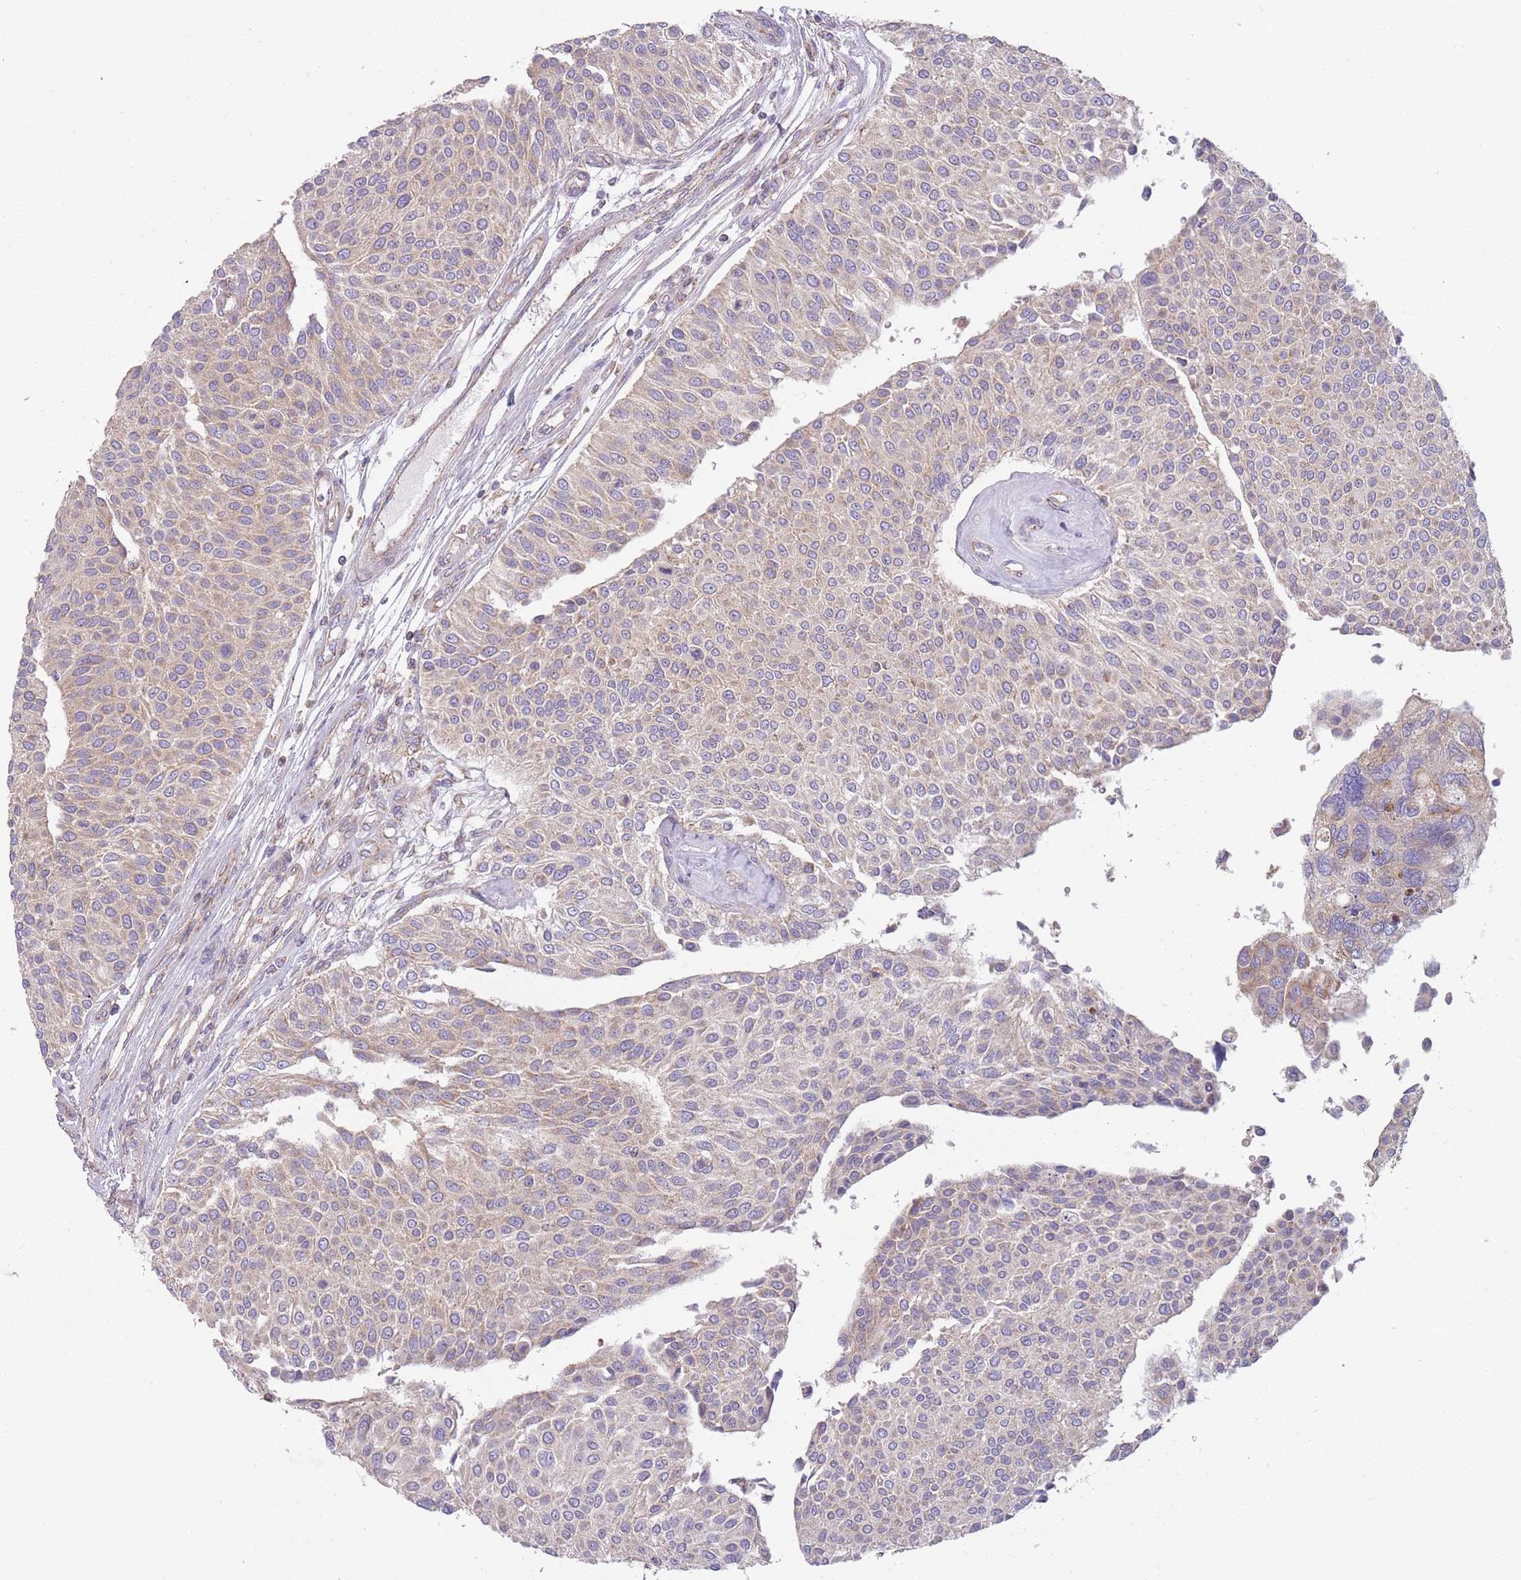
{"staining": {"intensity": "weak", "quantity": "25%-75%", "location": "cytoplasmic/membranous"}, "tissue": "urothelial cancer", "cell_type": "Tumor cells", "image_type": "cancer", "snomed": [{"axis": "morphology", "description": "Urothelial carcinoma, NOS"}, {"axis": "topography", "description": "Urinary bladder"}], "caption": "Urothelial cancer stained for a protein shows weak cytoplasmic/membranous positivity in tumor cells.", "gene": "NDUFA9", "patient": {"sex": "male", "age": 55}}